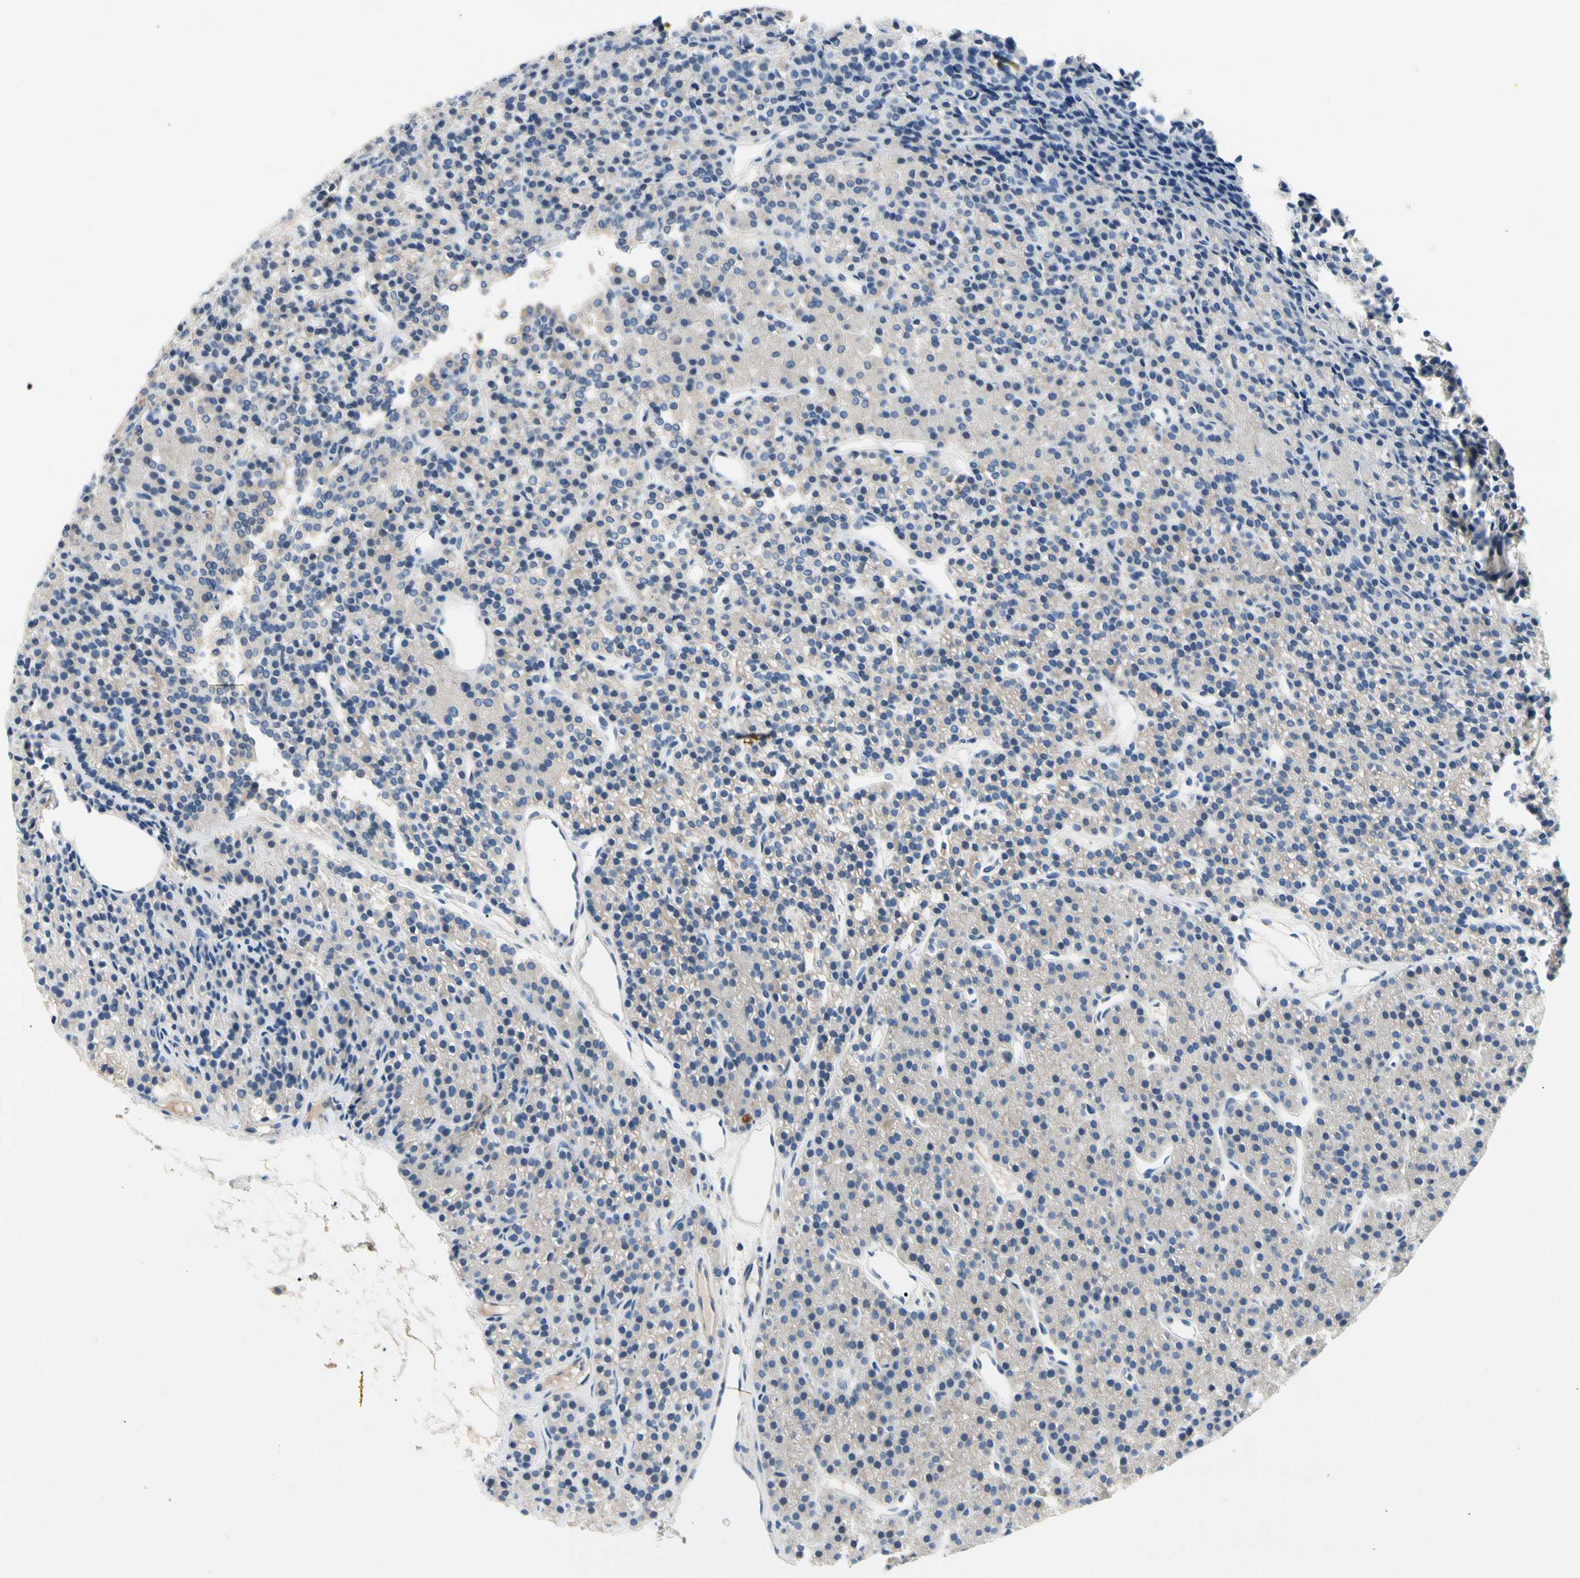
{"staining": {"intensity": "weak", "quantity": "<25%", "location": "cytoplasmic/membranous"}, "tissue": "parathyroid gland", "cell_type": "Glandular cells", "image_type": "normal", "snomed": [{"axis": "morphology", "description": "Normal tissue, NOS"}, {"axis": "morphology", "description": "Hyperplasia, NOS"}, {"axis": "topography", "description": "Parathyroid gland"}], "caption": "High power microscopy photomicrograph of an immunohistochemistry (IHC) image of unremarkable parathyroid gland, revealing no significant staining in glandular cells. (DAB (3,3'-diaminobenzidine) immunohistochemistry (IHC), high magnification).", "gene": "CA14", "patient": {"sex": "male", "age": 44}}